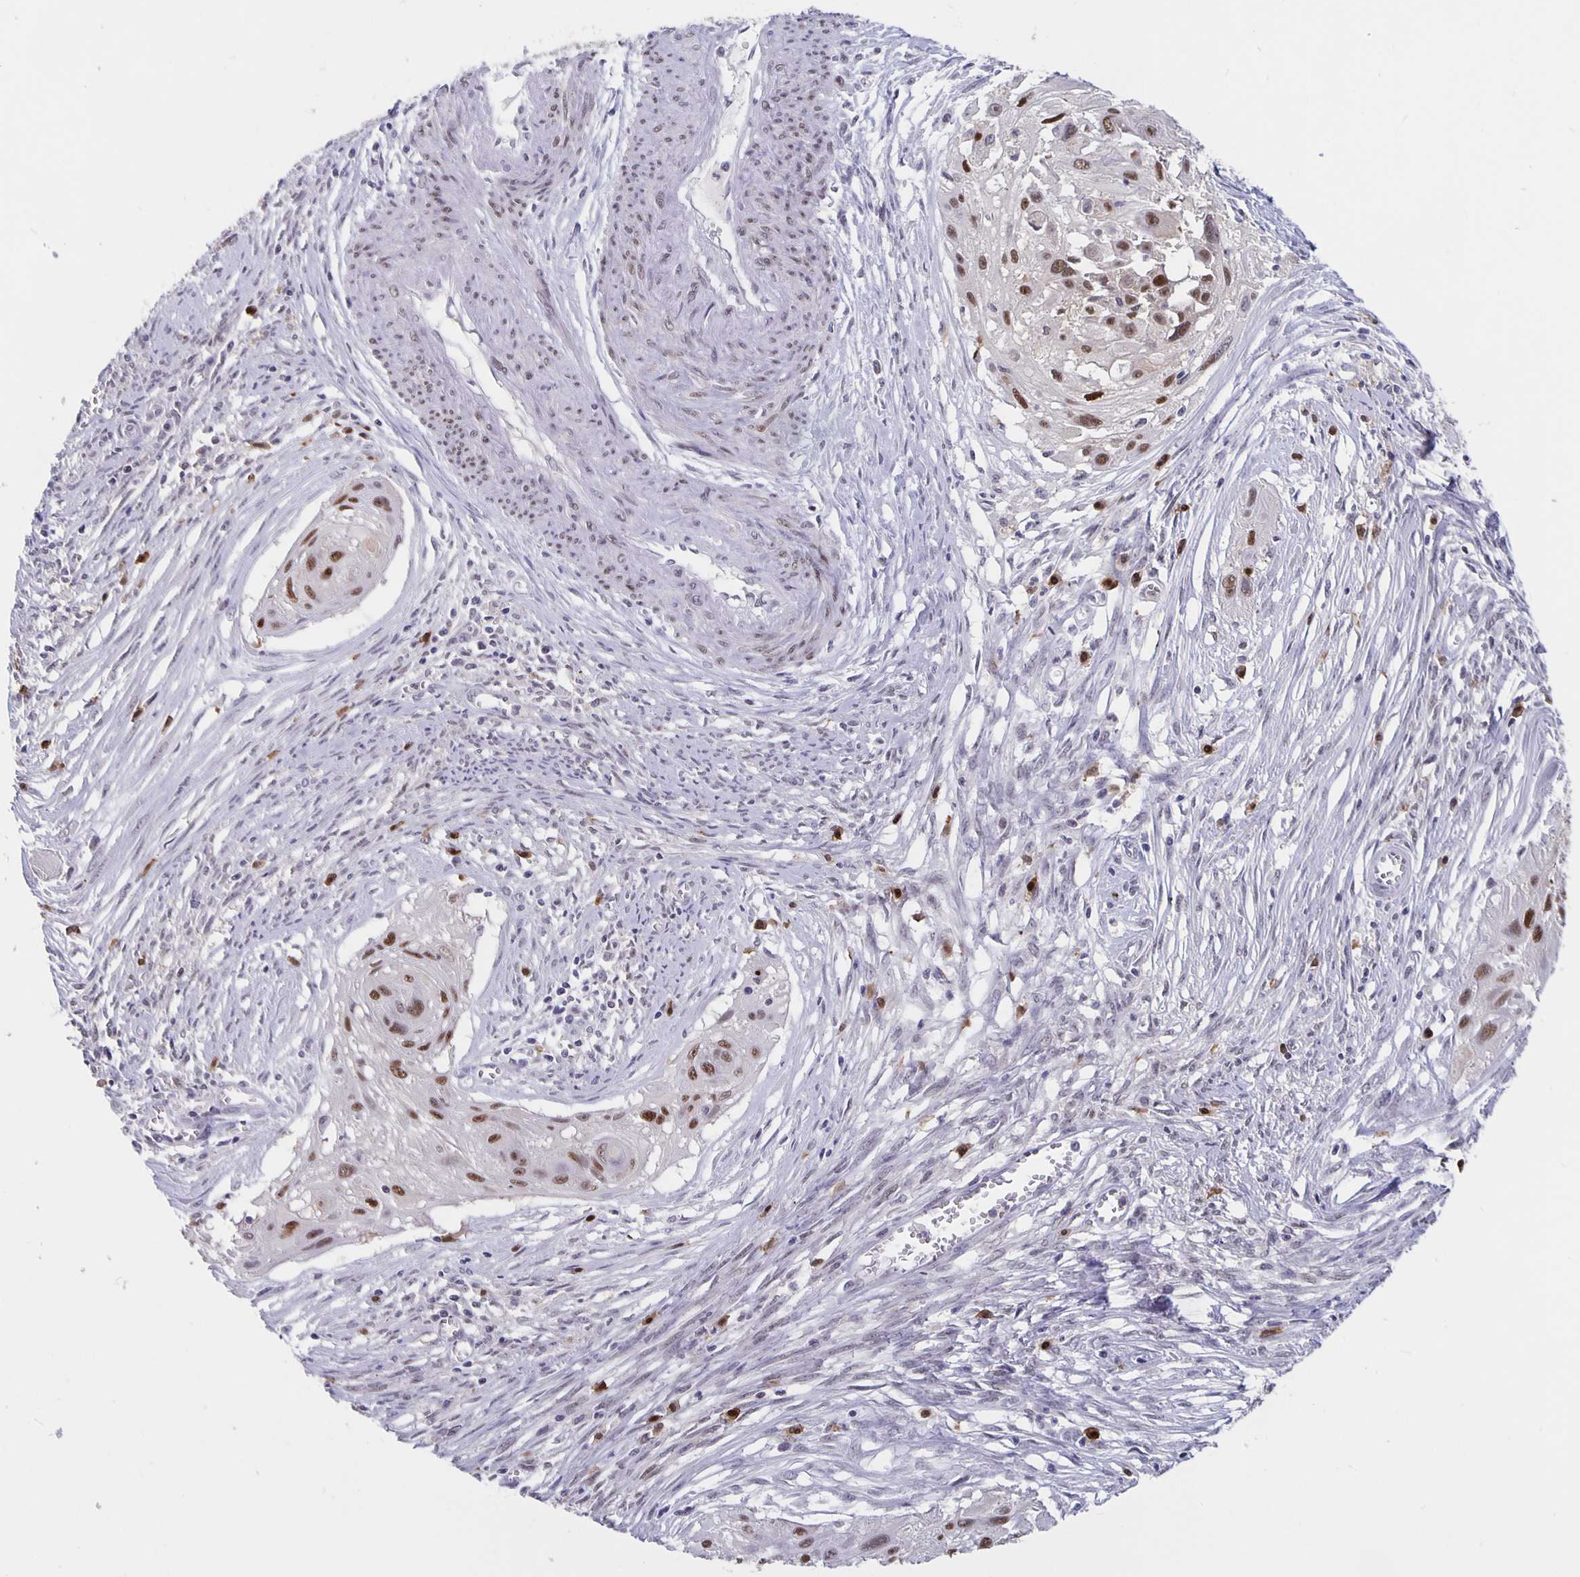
{"staining": {"intensity": "moderate", "quantity": ">75%", "location": "nuclear"}, "tissue": "cervical cancer", "cell_type": "Tumor cells", "image_type": "cancer", "snomed": [{"axis": "morphology", "description": "Squamous cell carcinoma, NOS"}, {"axis": "topography", "description": "Cervix"}], "caption": "IHC photomicrograph of neoplastic tissue: human squamous cell carcinoma (cervical) stained using immunohistochemistry (IHC) demonstrates medium levels of moderate protein expression localized specifically in the nuclear of tumor cells, appearing as a nuclear brown color.", "gene": "ZNF691", "patient": {"sex": "female", "age": 49}}